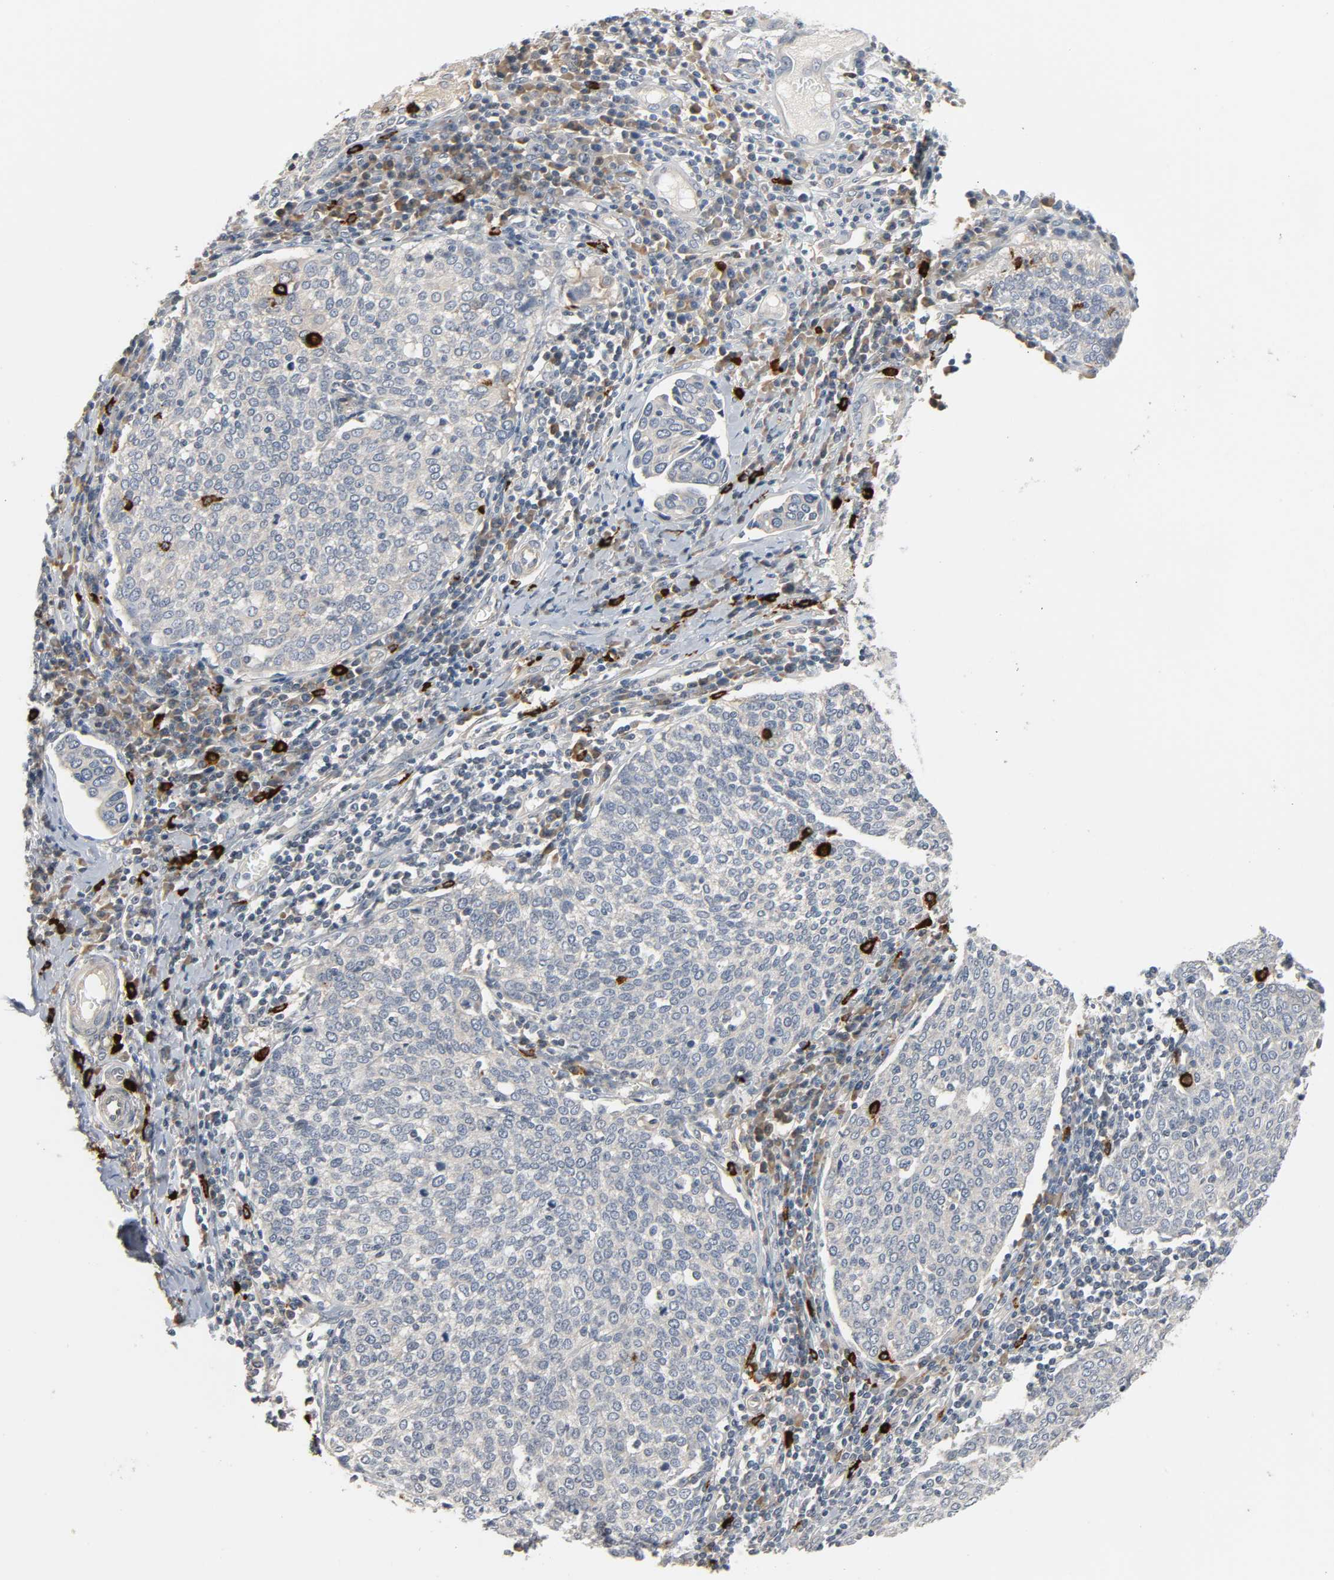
{"staining": {"intensity": "negative", "quantity": "none", "location": "none"}, "tissue": "cervical cancer", "cell_type": "Tumor cells", "image_type": "cancer", "snomed": [{"axis": "morphology", "description": "Squamous cell carcinoma, NOS"}, {"axis": "topography", "description": "Cervix"}], "caption": "This is an immunohistochemistry (IHC) micrograph of human cervical squamous cell carcinoma. There is no positivity in tumor cells.", "gene": "LIMCH1", "patient": {"sex": "female", "age": 40}}